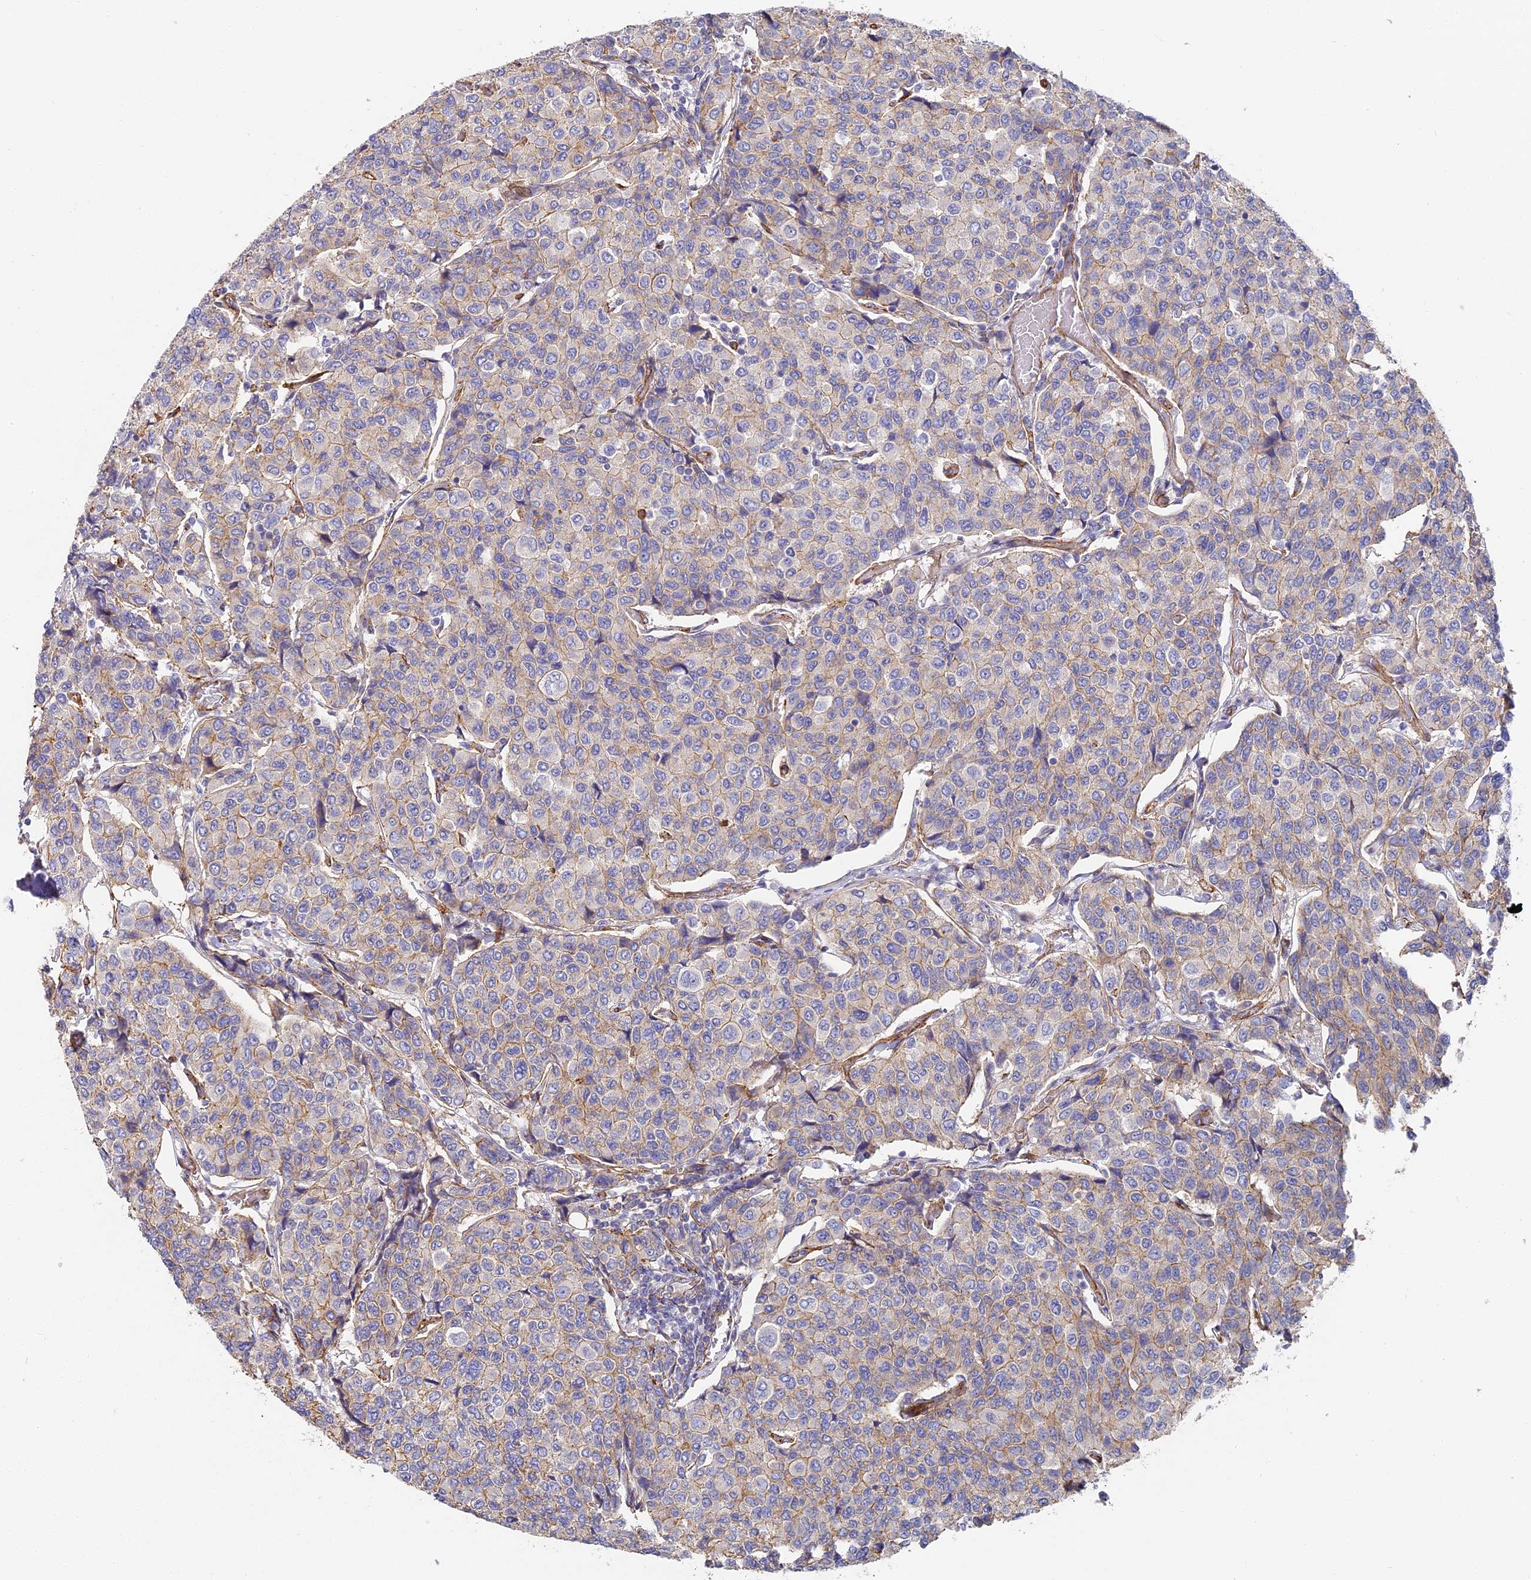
{"staining": {"intensity": "weak", "quantity": "<25%", "location": "cytoplasmic/membranous"}, "tissue": "breast cancer", "cell_type": "Tumor cells", "image_type": "cancer", "snomed": [{"axis": "morphology", "description": "Duct carcinoma"}, {"axis": "topography", "description": "Breast"}], "caption": "DAB (3,3'-diaminobenzidine) immunohistochemical staining of human breast infiltrating ductal carcinoma displays no significant positivity in tumor cells. (IHC, brightfield microscopy, high magnification).", "gene": "CCDC30", "patient": {"sex": "female", "age": 55}}